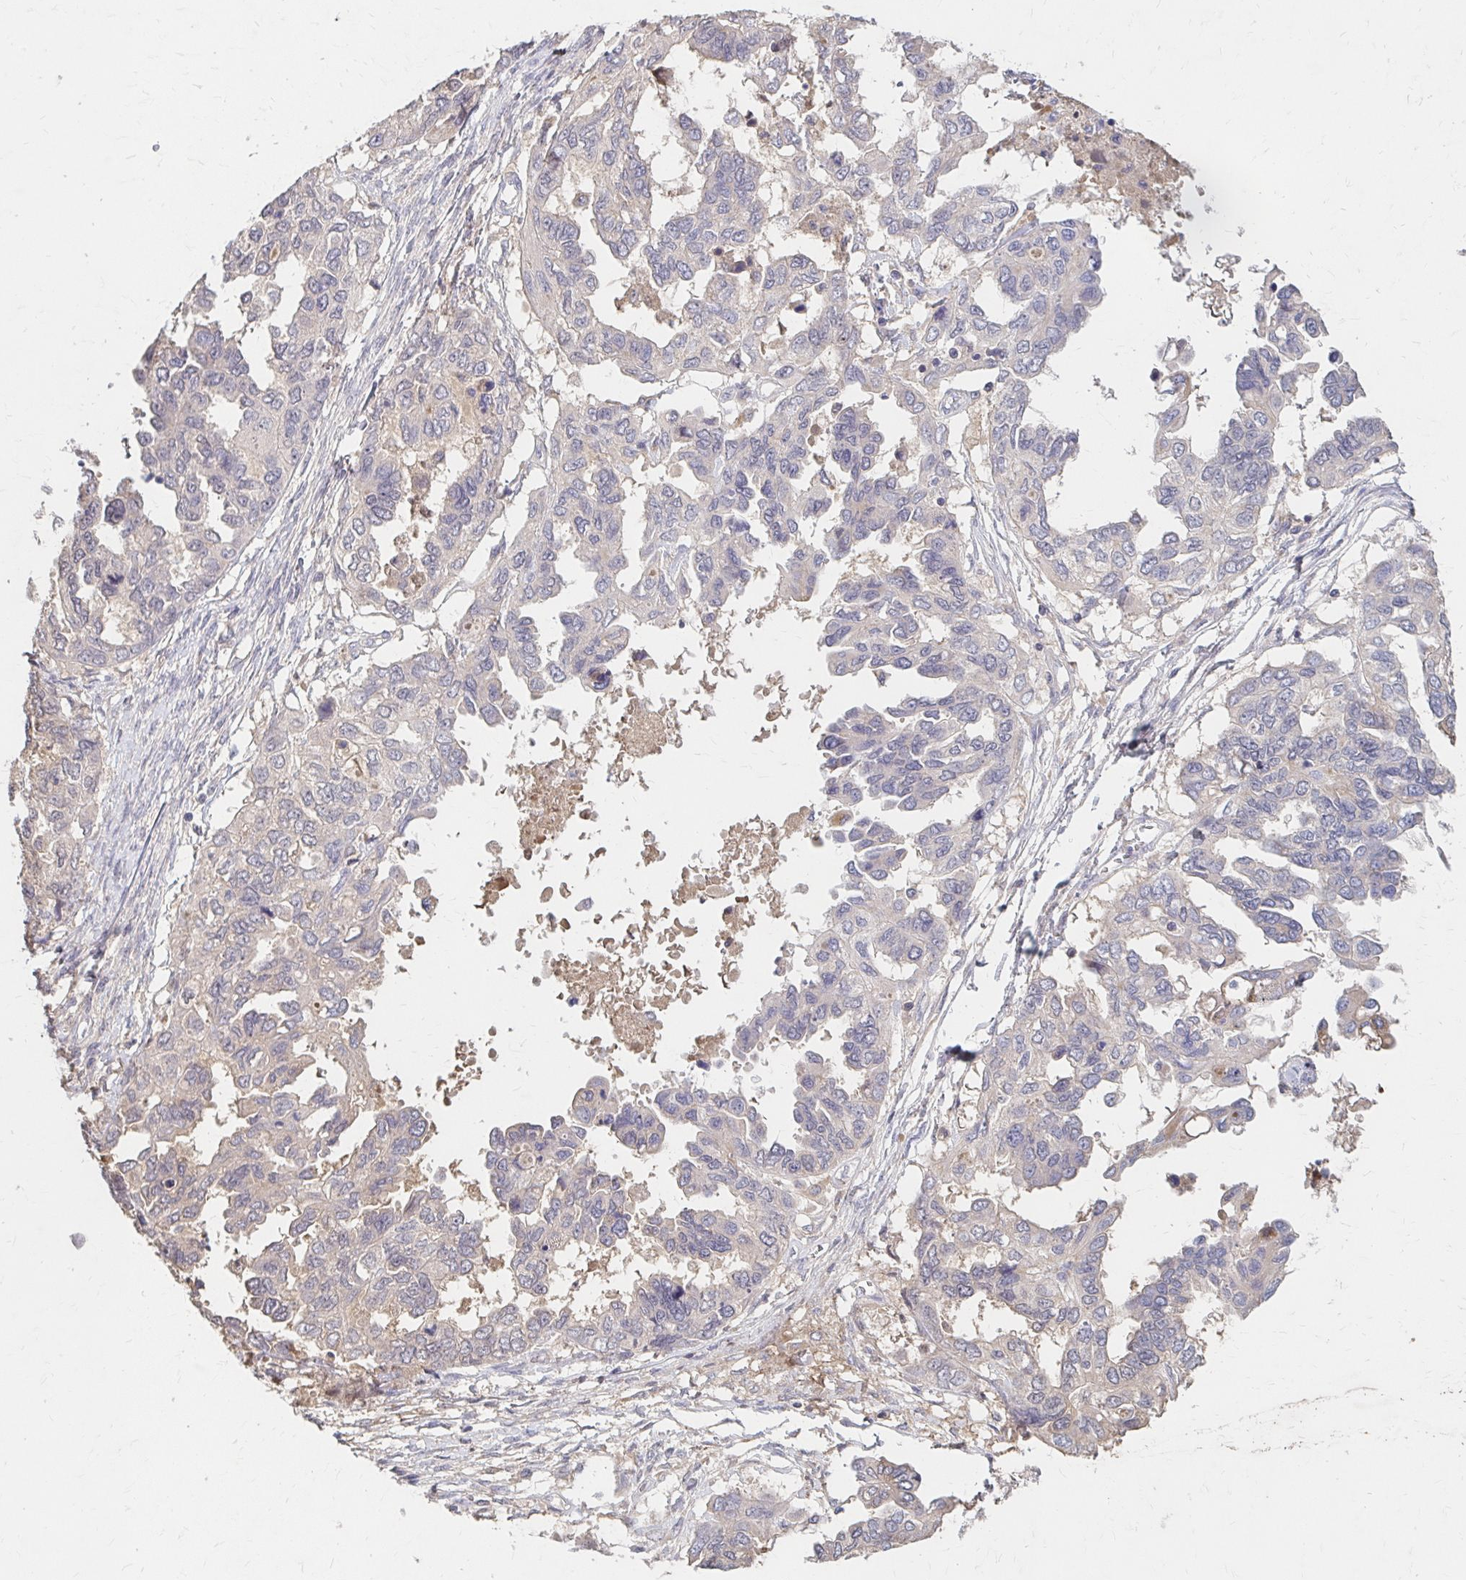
{"staining": {"intensity": "negative", "quantity": "none", "location": "none"}, "tissue": "ovarian cancer", "cell_type": "Tumor cells", "image_type": "cancer", "snomed": [{"axis": "morphology", "description": "Cystadenocarcinoma, serous, NOS"}, {"axis": "topography", "description": "Ovary"}], "caption": "Immunohistochemistry (IHC) photomicrograph of neoplastic tissue: human ovarian serous cystadenocarcinoma stained with DAB reveals no significant protein expression in tumor cells. (Stains: DAB immunohistochemistry (IHC) with hematoxylin counter stain, Microscopy: brightfield microscopy at high magnification).", "gene": "HMGCS2", "patient": {"sex": "female", "age": 53}}